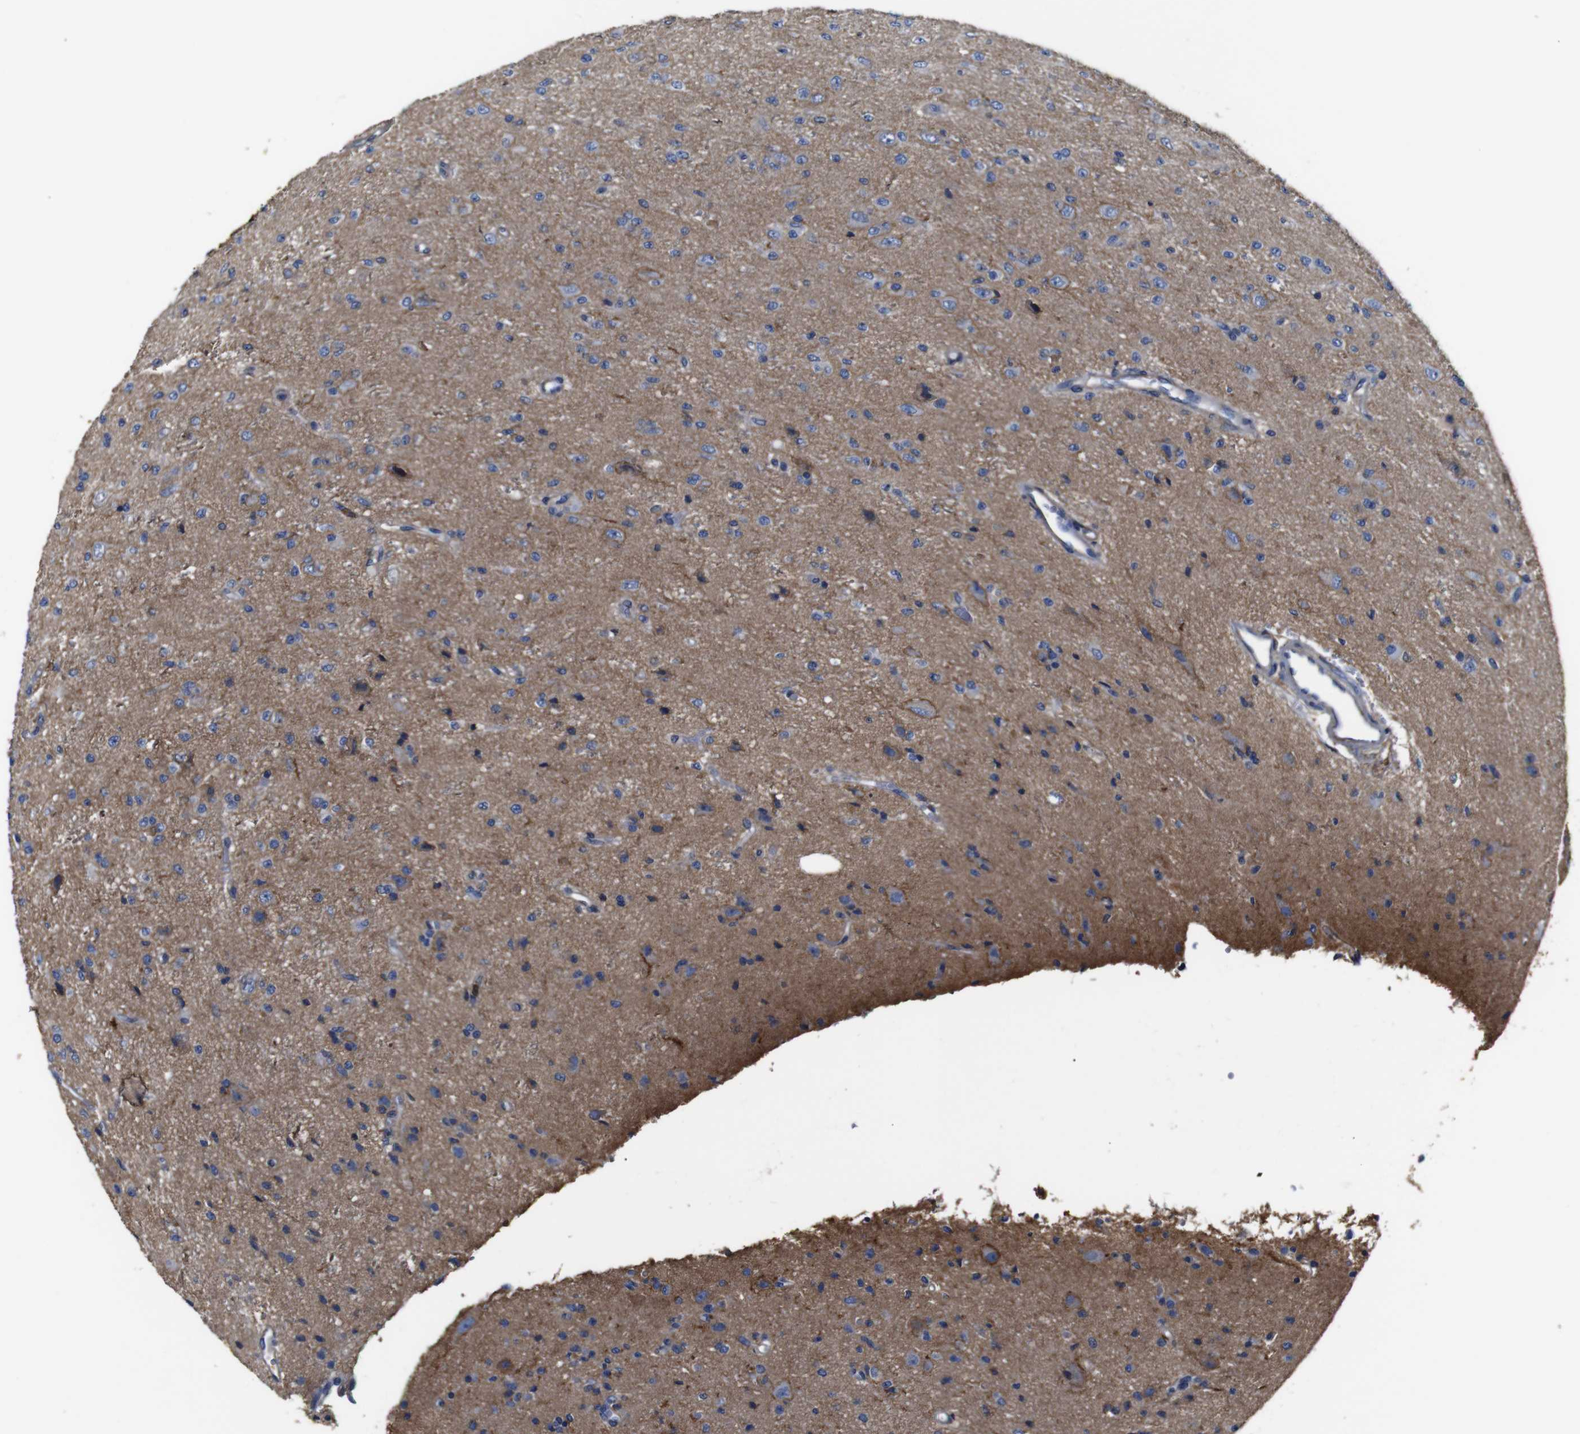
{"staining": {"intensity": "negative", "quantity": "none", "location": "none"}, "tissue": "glioma", "cell_type": "Tumor cells", "image_type": "cancer", "snomed": [{"axis": "morphology", "description": "Glioma, malignant, High grade"}, {"axis": "topography", "description": "pancreas cauda"}], "caption": "This is a histopathology image of immunohistochemistry staining of glioma, which shows no staining in tumor cells.", "gene": "PI4KA", "patient": {"sex": "male", "age": 60}}